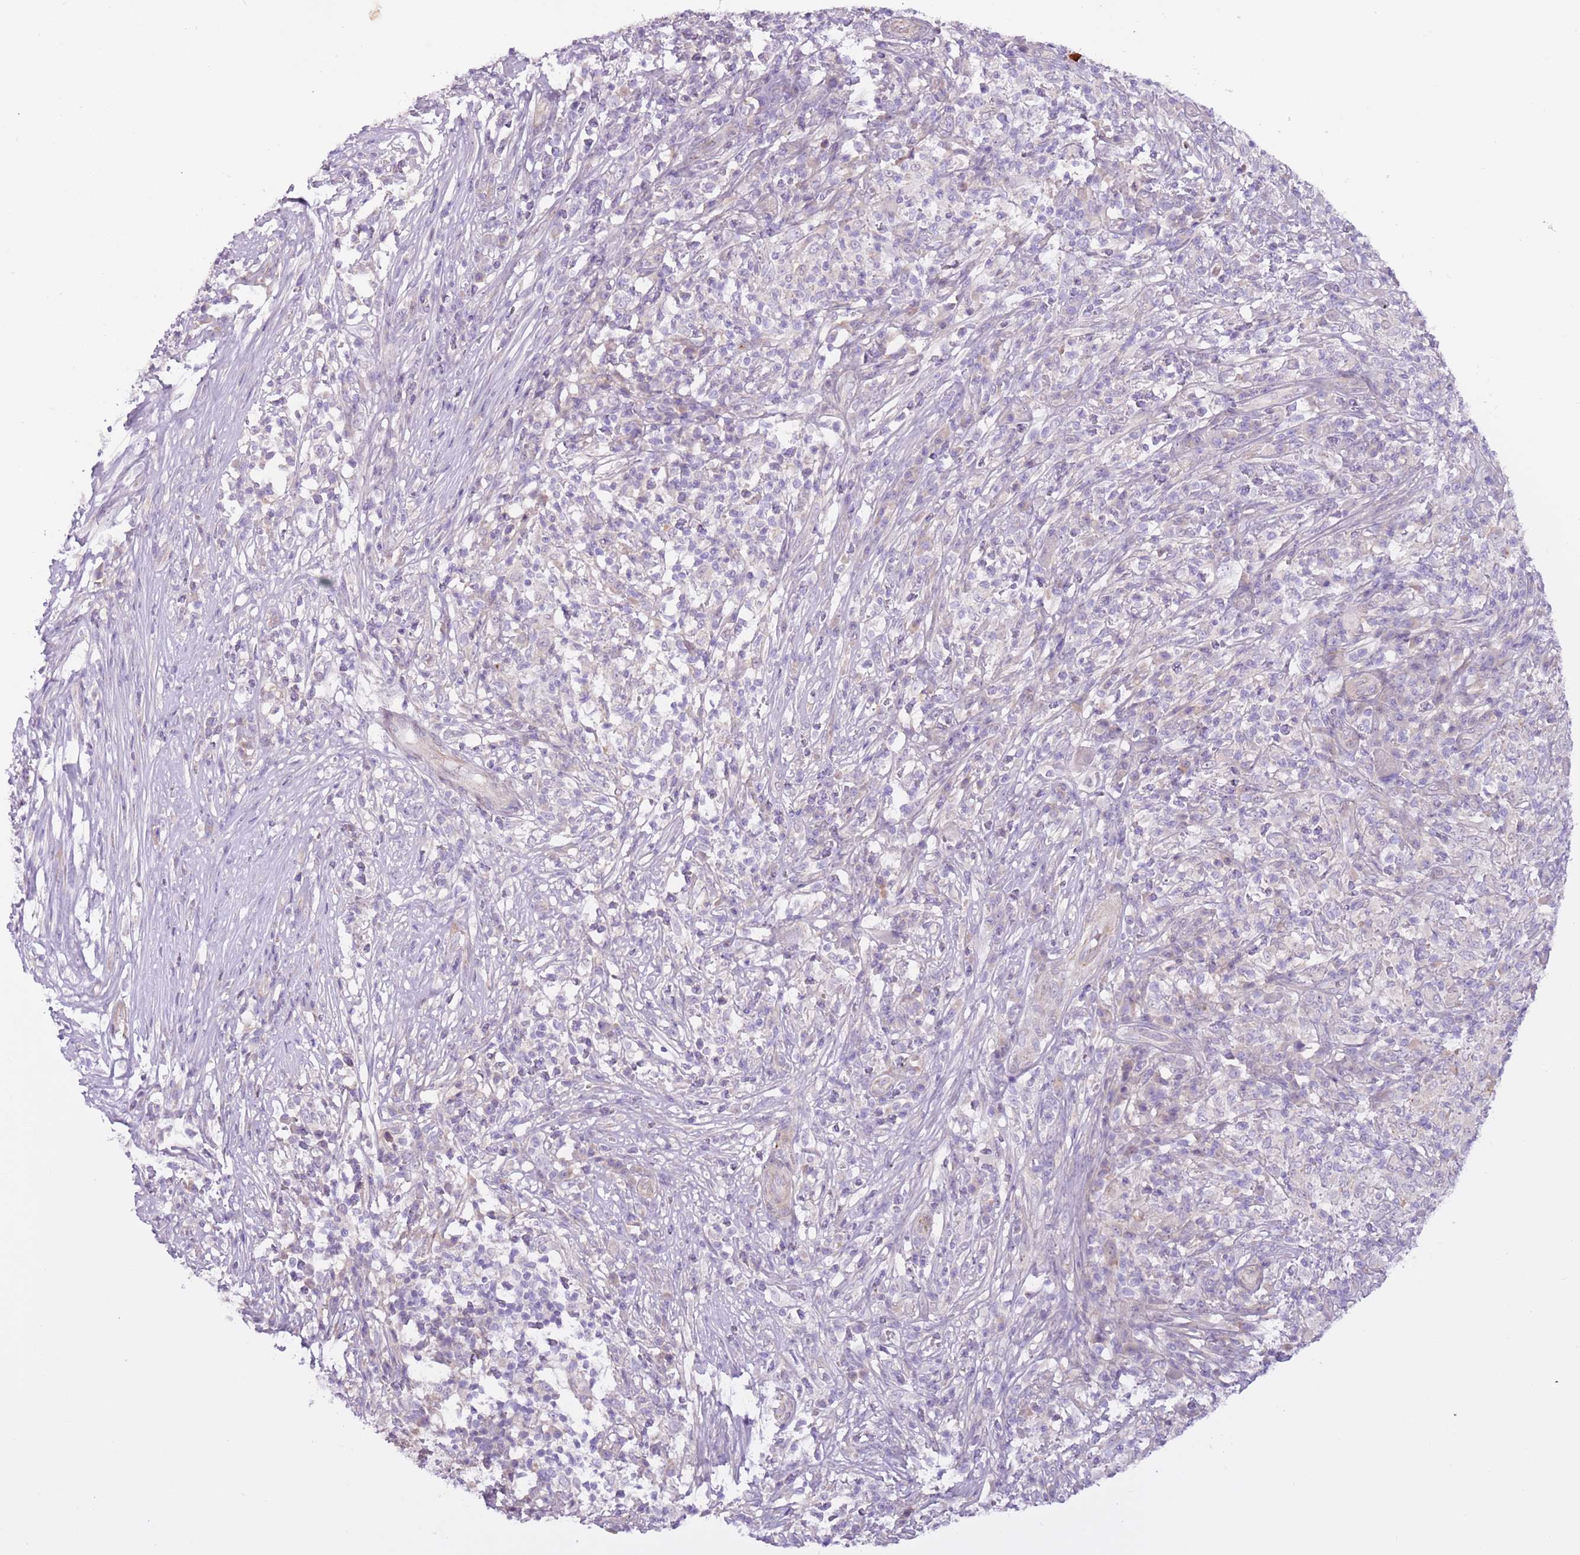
{"staining": {"intensity": "negative", "quantity": "none", "location": "none"}, "tissue": "melanoma", "cell_type": "Tumor cells", "image_type": "cancer", "snomed": [{"axis": "morphology", "description": "Malignant melanoma, NOS"}, {"axis": "topography", "description": "Skin"}], "caption": "Photomicrograph shows no significant protein positivity in tumor cells of malignant melanoma.", "gene": "MRO", "patient": {"sex": "male", "age": 66}}